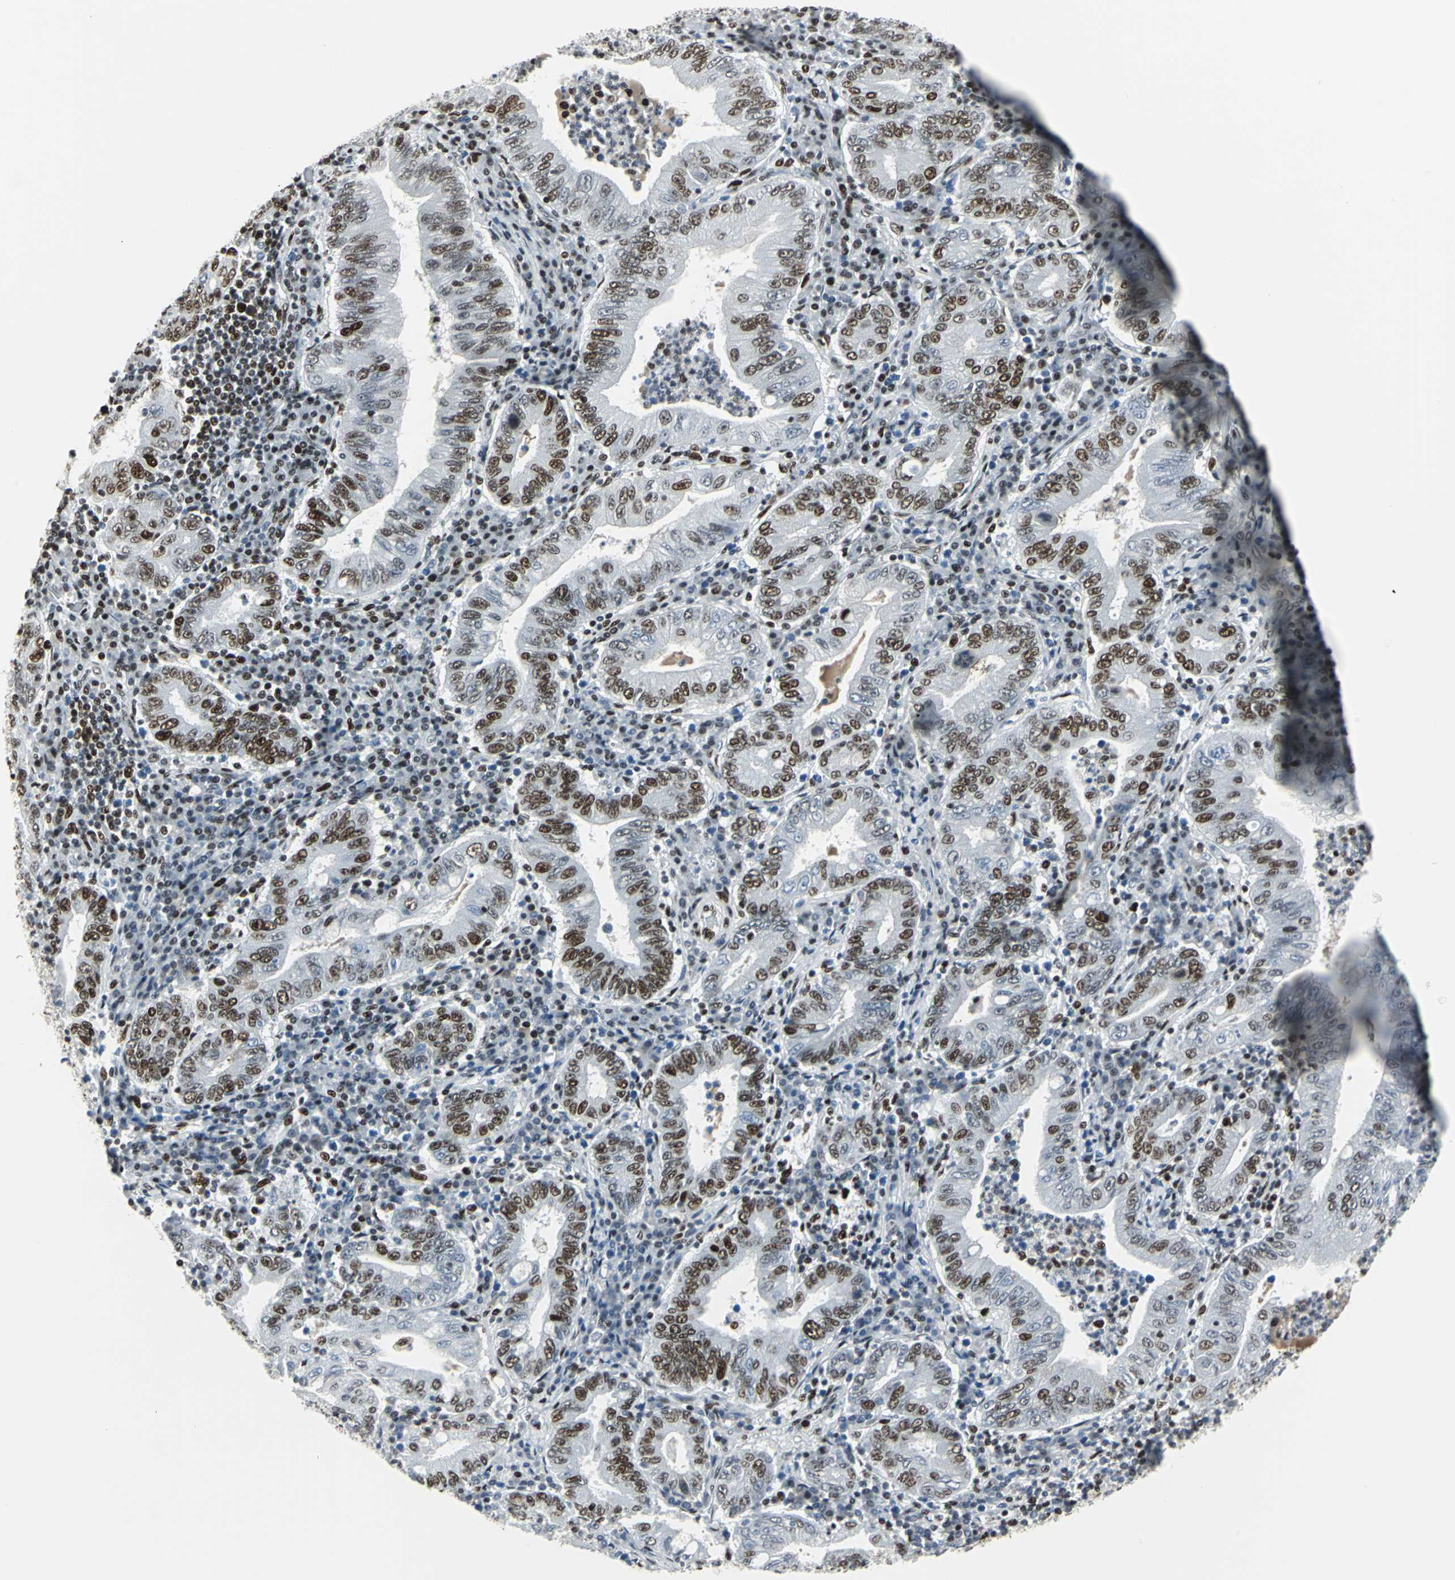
{"staining": {"intensity": "strong", "quantity": ">75%", "location": "nuclear"}, "tissue": "stomach cancer", "cell_type": "Tumor cells", "image_type": "cancer", "snomed": [{"axis": "morphology", "description": "Normal tissue, NOS"}, {"axis": "morphology", "description": "Adenocarcinoma, NOS"}, {"axis": "topography", "description": "Esophagus"}, {"axis": "topography", "description": "Stomach, upper"}, {"axis": "topography", "description": "Peripheral nerve tissue"}], "caption": "About >75% of tumor cells in human stomach adenocarcinoma exhibit strong nuclear protein expression as visualized by brown immunohistochemical staining.", "gene": "HDAC2", "patient": {"sex": "male", "age": 62}}